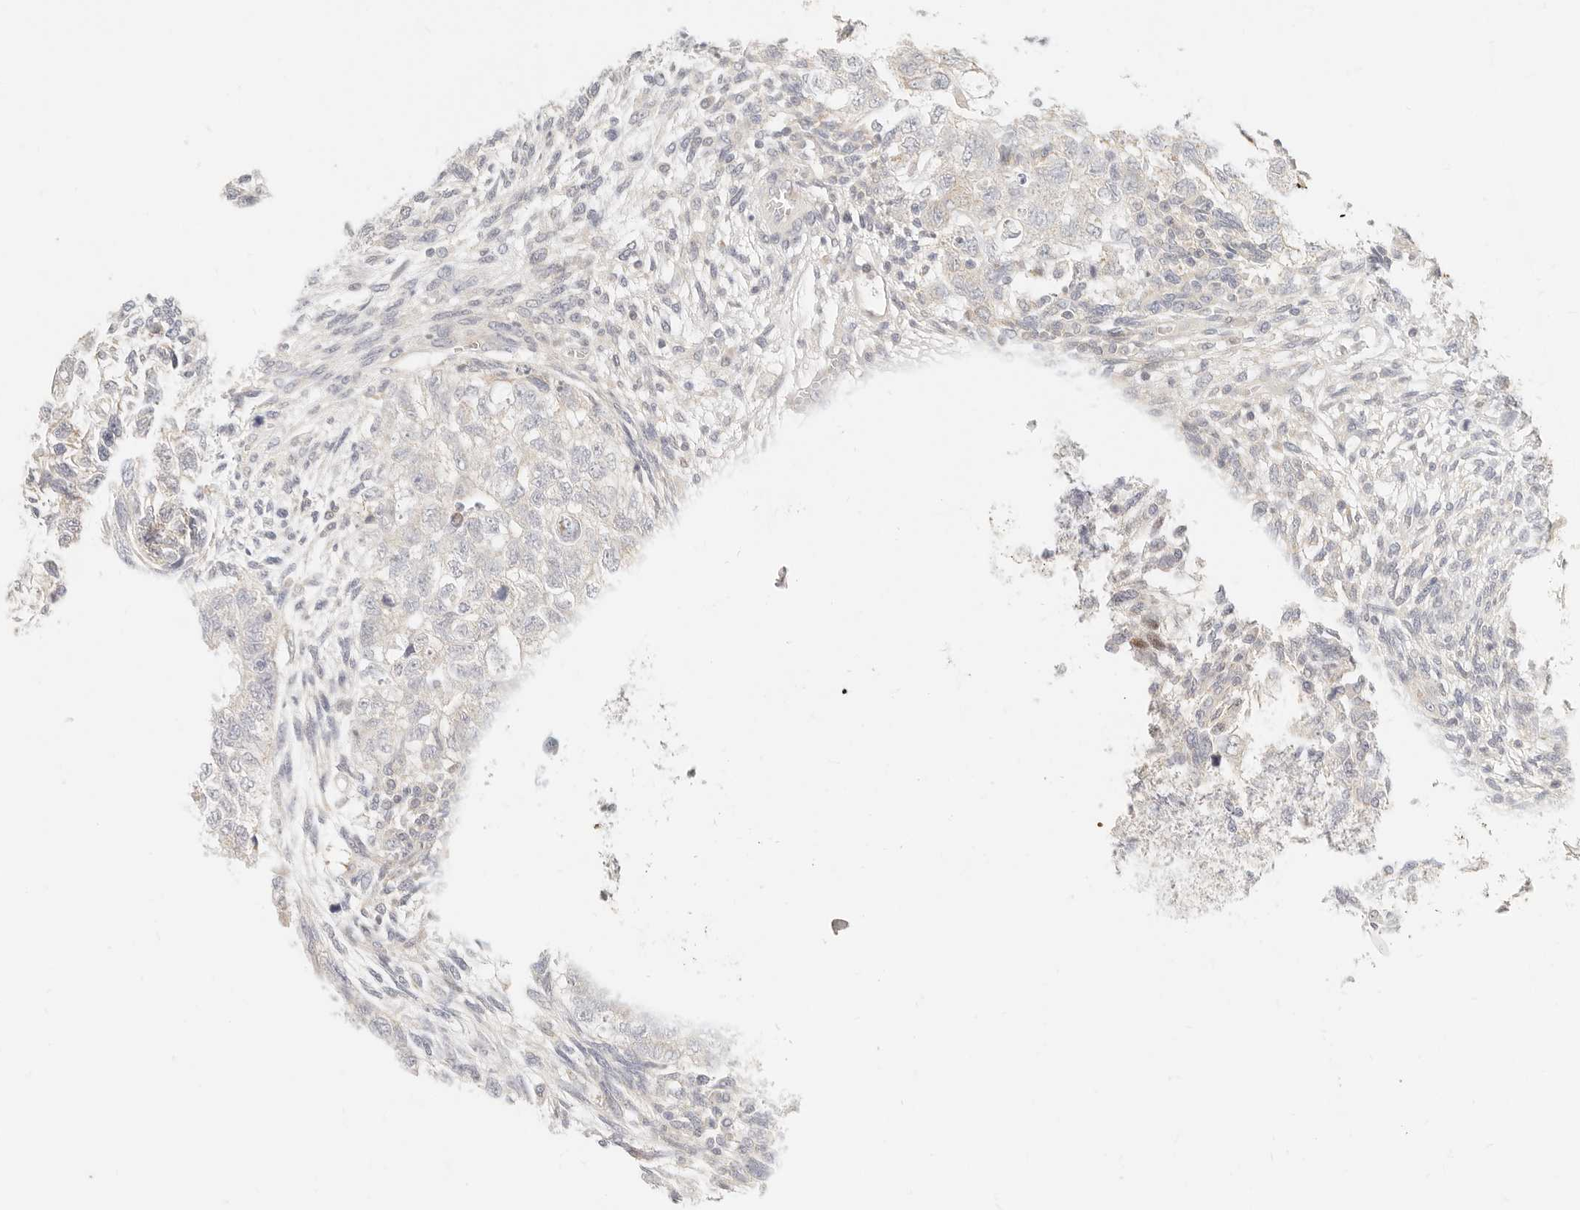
{"staining": {"intensity": "negative", "quantity": "none", "location": "none"}, "tissue": "testis cancer", "cell_type": "Tumor cells", "image_type": "cancer", "snomed": [{"axis": "morphology", "description": "Carcinoma, Embryonal, NOS"}, {"axis": "topography", "description": "Testis"}], "caption": "Human embryonal carcinoma (testis) stained for a protein using IHC exhibits no staining in tumor cells.", "gene": "LTB4R2", "patient": {"sex": "male", "age": 37}}